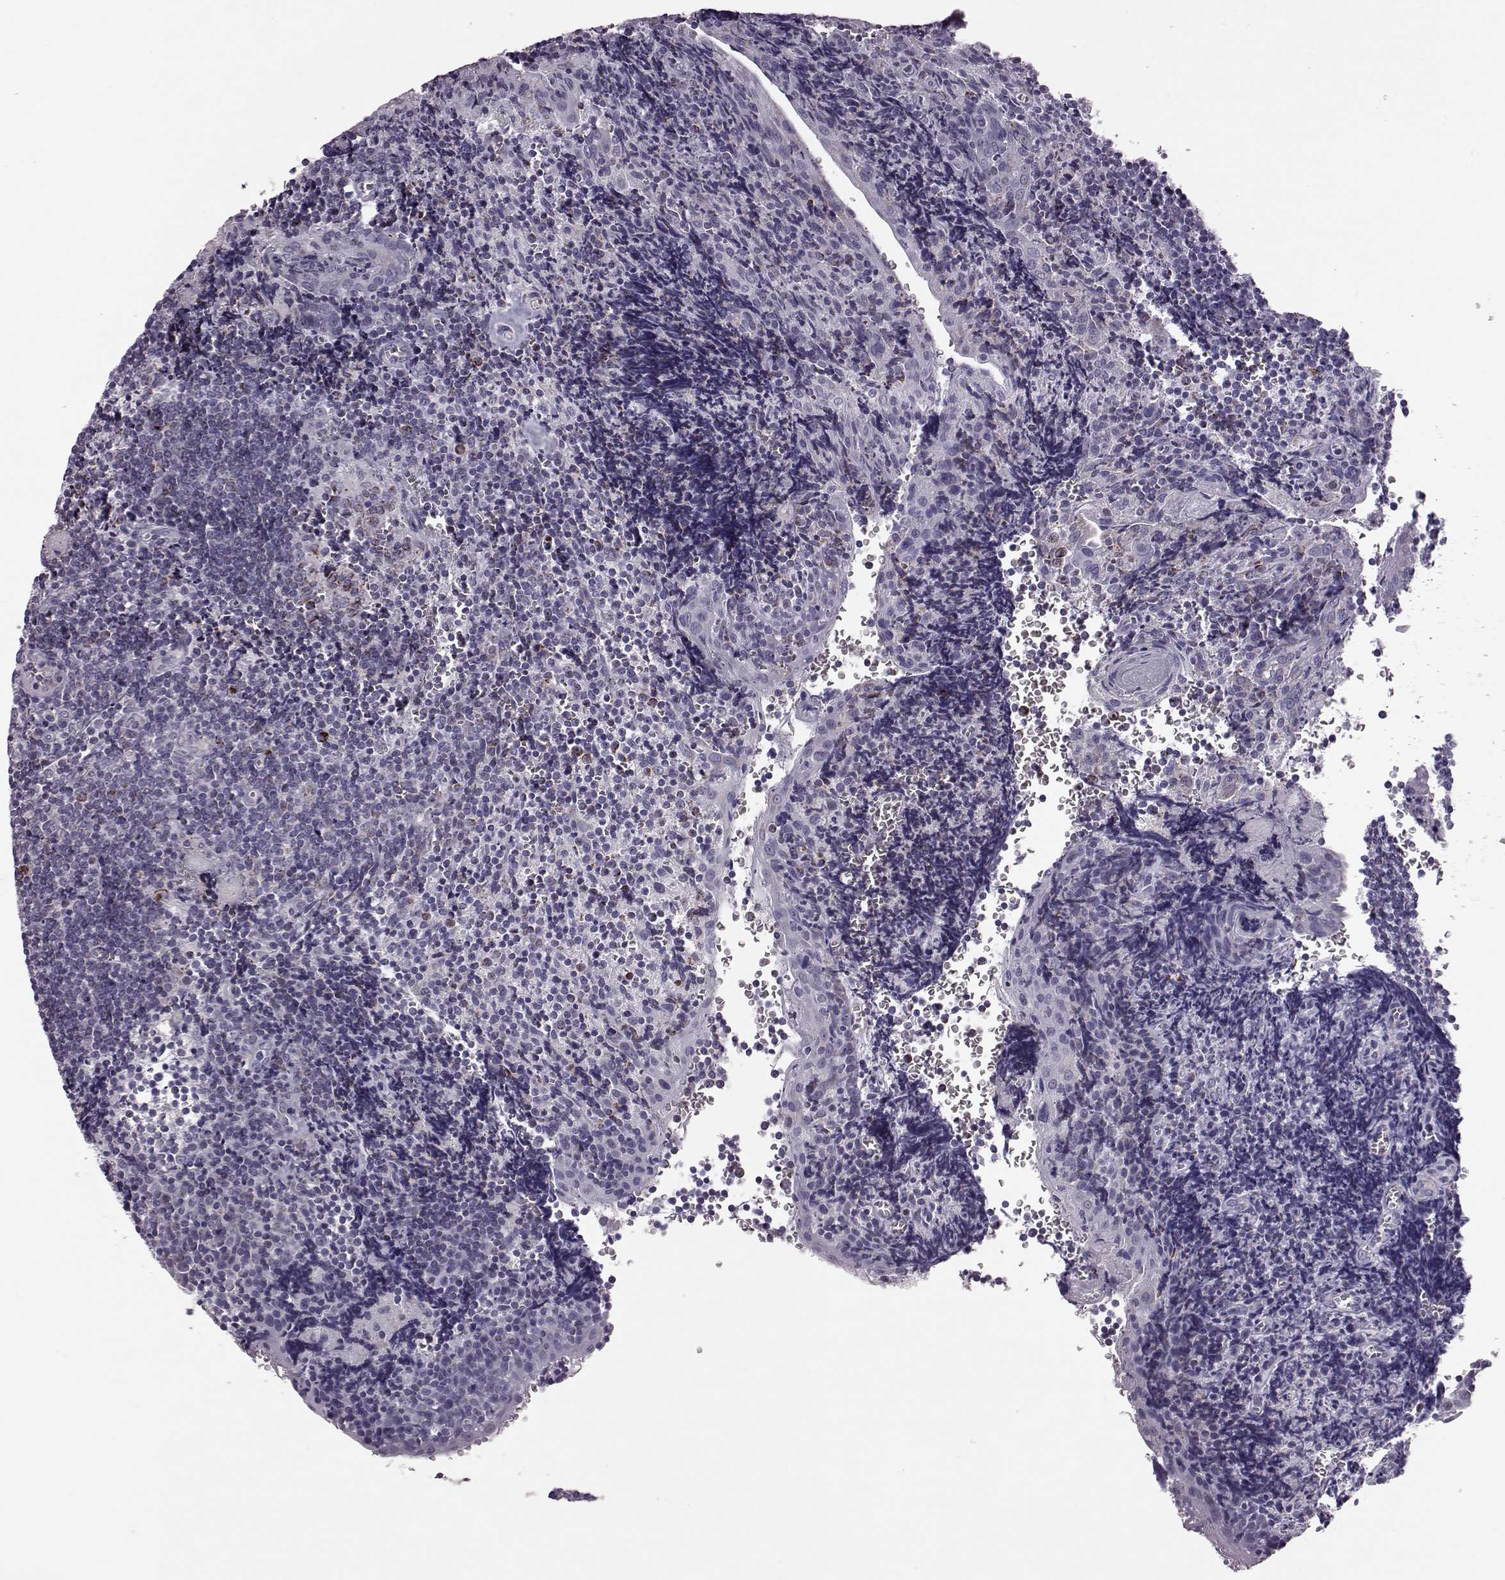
{"staining": {"intensity": "strong", "quantity": "<25%", "location": "cytoplasmic/membranous"}, "tissue": "tonsil", "cell_type": "Germinal center cells", "image_type": "normal", "snomed": [{"axis": "morphology", "description": "Normal tissue, NOS"}, {"axis": "morphology", "description": "Inflammation, NOS"}, {"axis": "topography", "description": "Tonsil"}], "caption": "The immunohistochemical stain highlights strong cytoplasmic/membranous positivity in germinal center cells of unremarkable tonsil.", "gene": "RIMS2", "patient": {"sex": "female", "age": 31}}